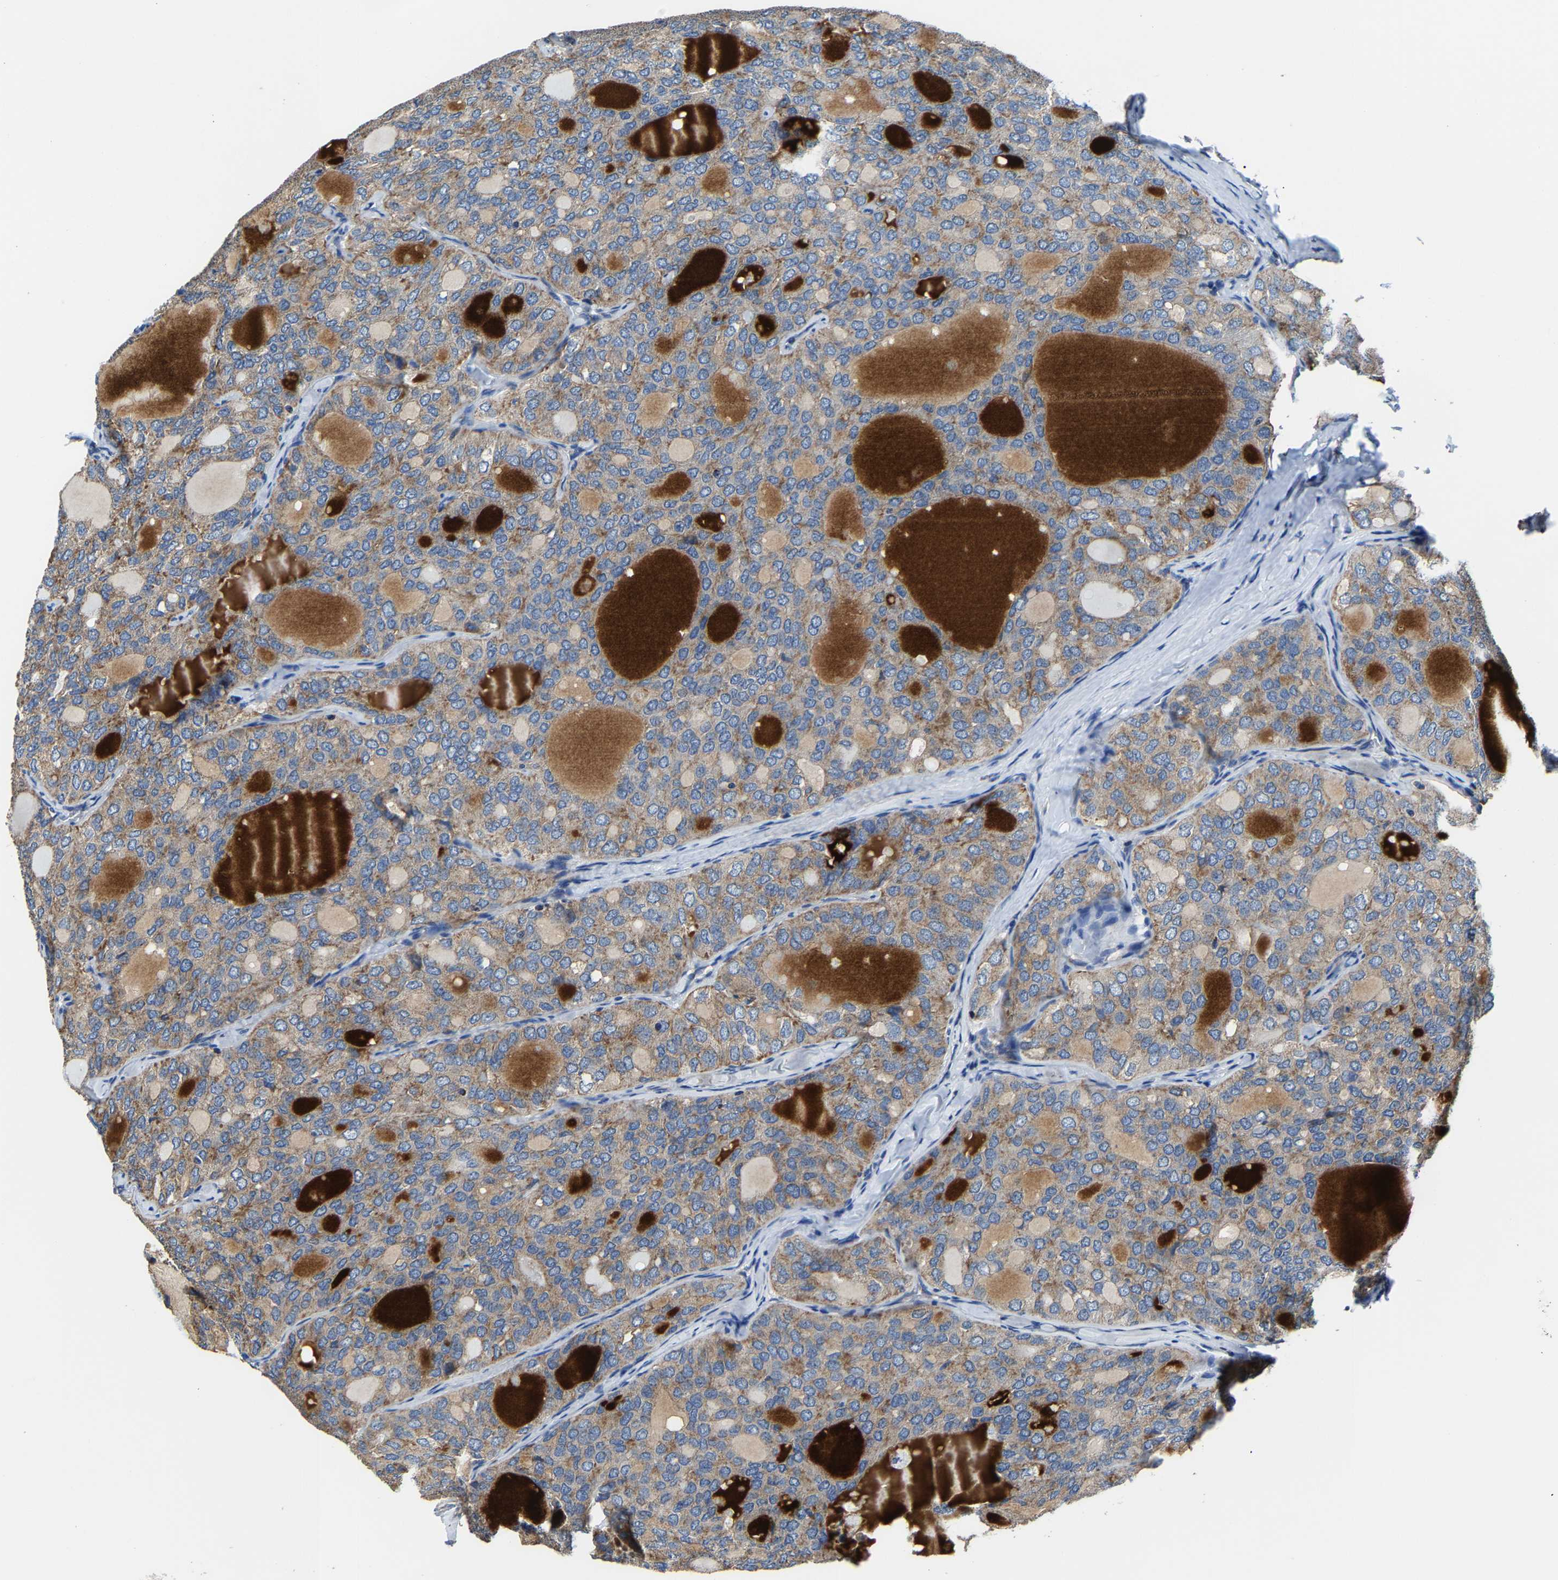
{"staining": {"intensity": "weak", "quantity": ">75%", "location": "cytoplasmic/membranous"}, "tissue": "thyroid cancer", "cell_type": "Tumor cells", "image_type": "cancer", "snomed": [{"axis": "morphology", "description": "Follicular adenoma carcinoma, NOS"}, {"axis": "topography", "description": "Thyroid gland"}], "caption": "Immunohistochemistry (IHC) (DAB (3,3'-diaminobenzidine)) staining of thyroid cancer (follicular adenoma carcinoma) exhibits weak cytoplasmic/membranous protein expression in about >75% of tumor cells.", "gene": "AGK", "patient": {"sex": "male", "age": 75}}